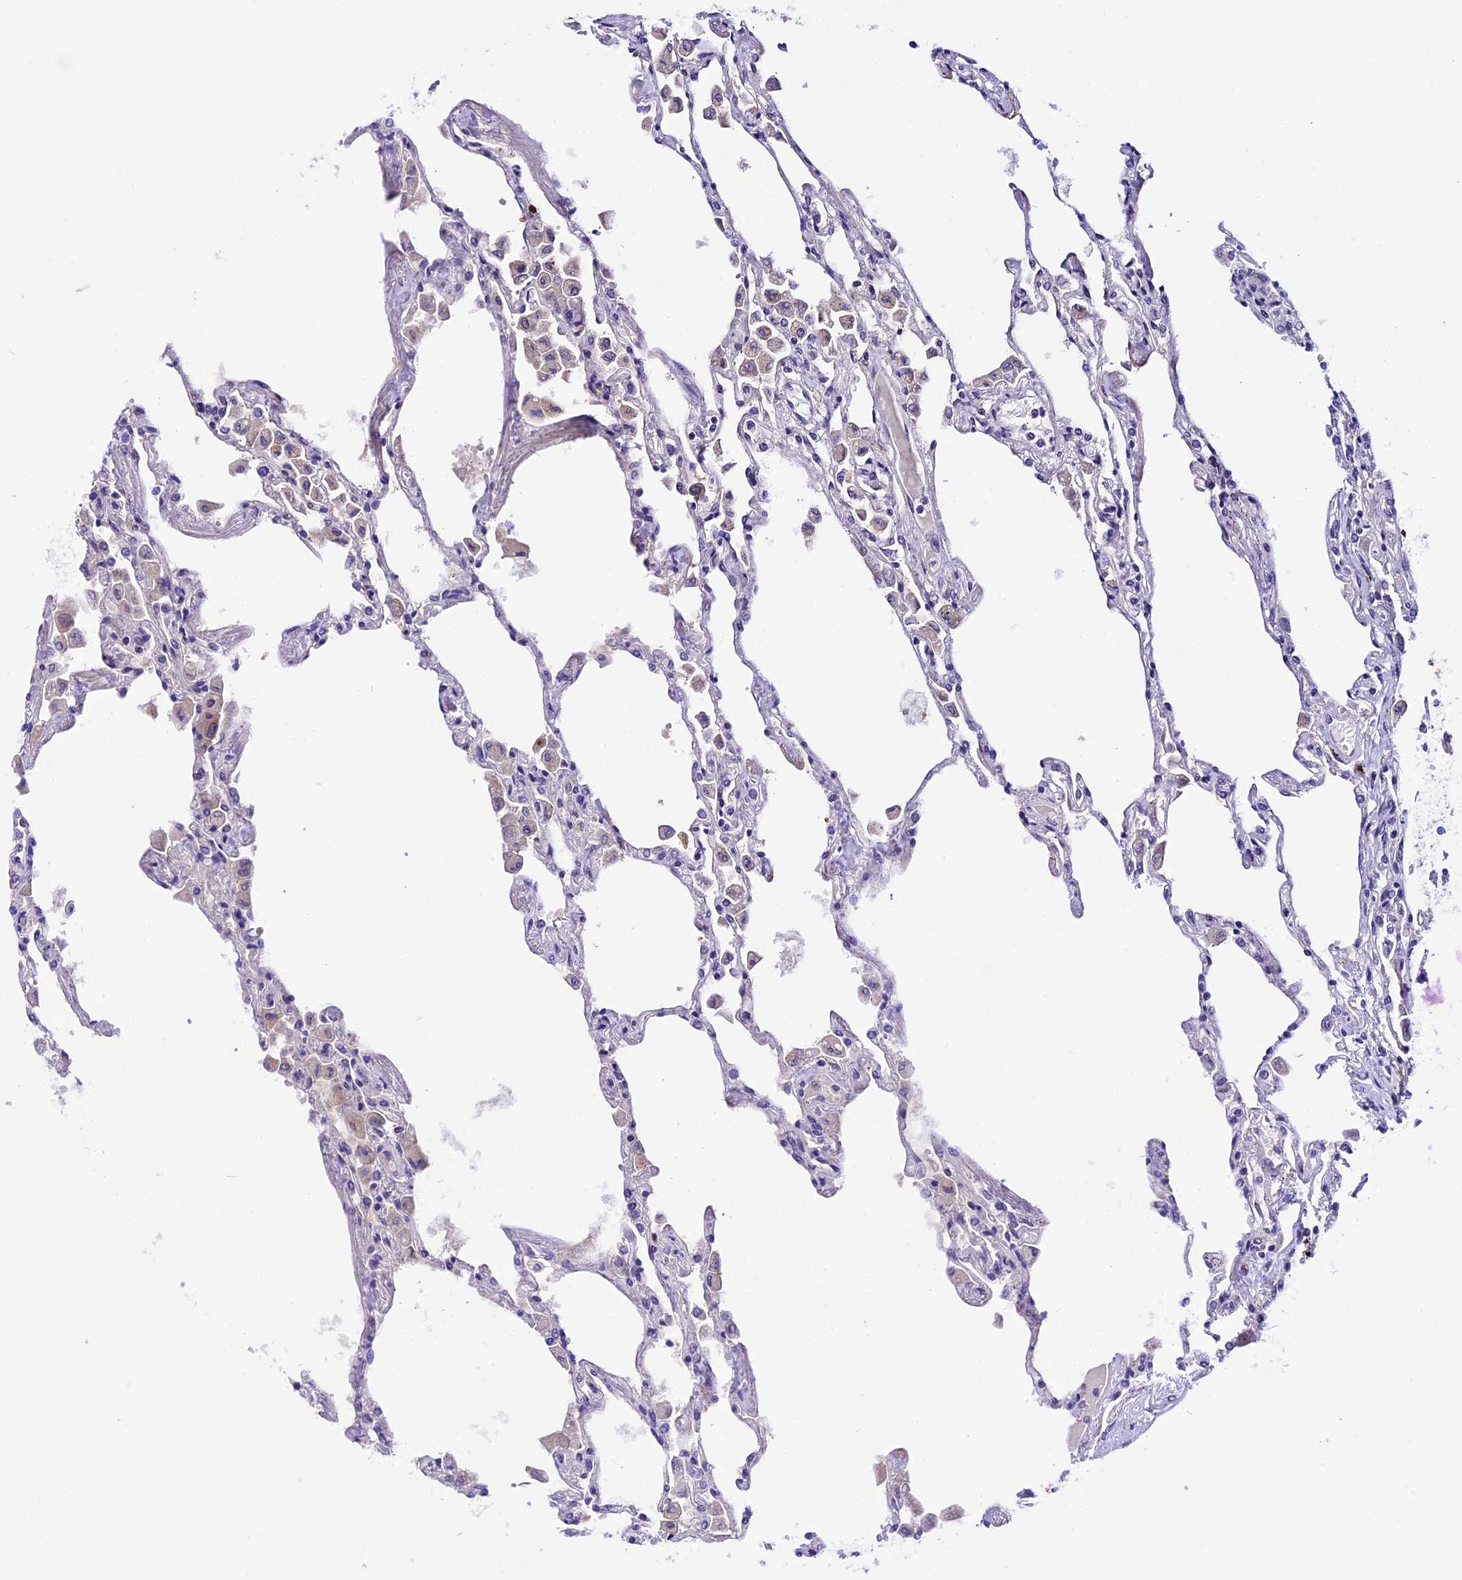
{"staining": {"intensity": "negative", "quantity": "none", "location": "none"}, "tissue": "lung", "cell_type": "Alveolar cells", "image_type": "normal", "snomed": [{"axis": "morphology", "description": "Normal tissue, NOS"}, {"axis": "topography", "description": "Bronchus"}, {"axis": "topography", "description": "Lung"}], "caption": "The photomicrograph reveals no significant staining in alveolar cells of lung.", "gene": "XKR7", "patient": {"sex": "female", "age": 49}}